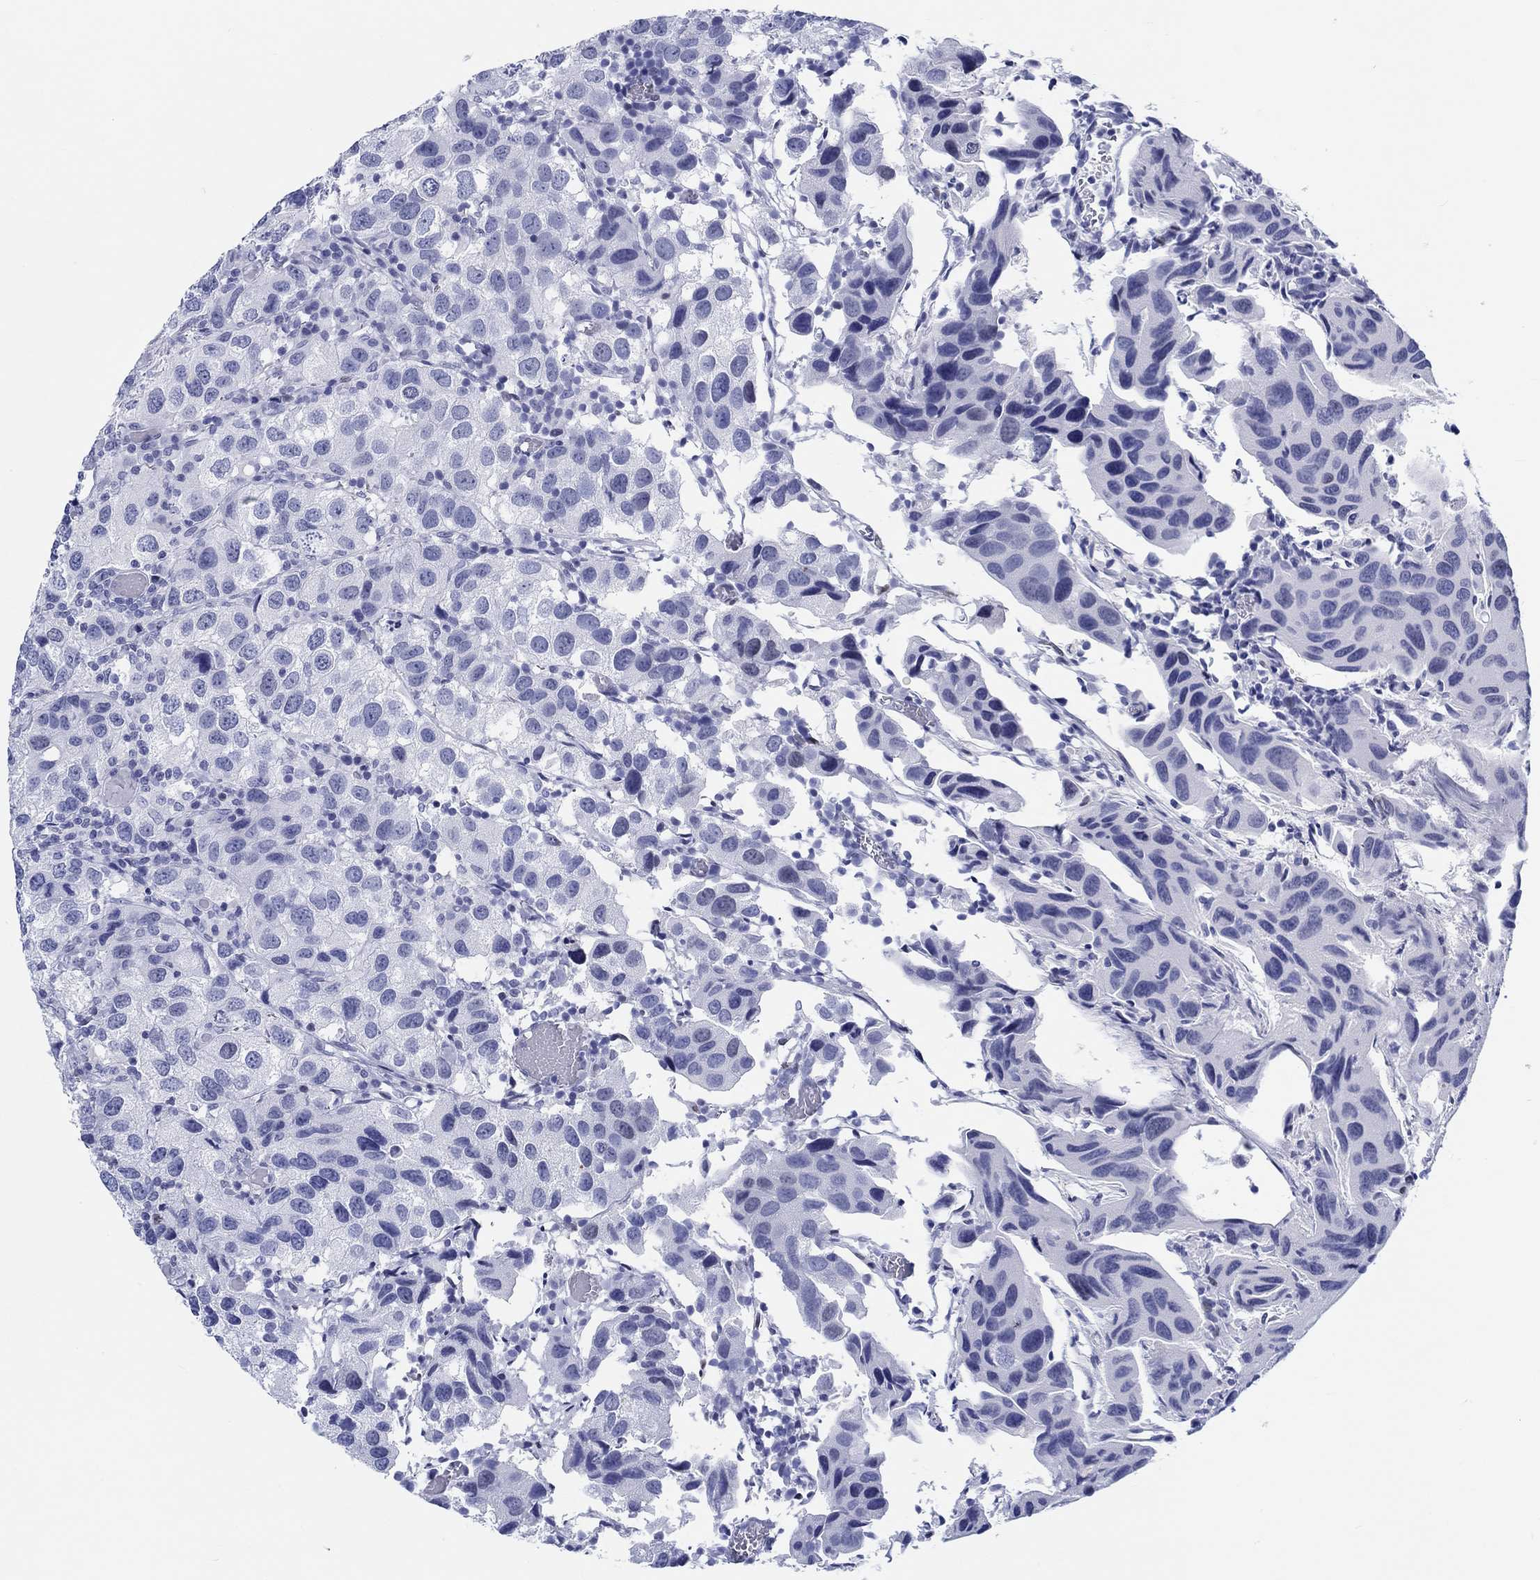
{"staining": {"intensity": "negative", "quantity": "none", "location": "none"}, "tissue": "urothelial cancer", "cell_type": "Tumor cells", "image_type": "cancer", "snomed": [{"axis": "morphology", "description": "Urothelial carcinoma, High grade"}, {"axis": "topography", "description": "Urinary bladder"}], "caption": "The photomicrograph shows no significant positivity in tumor cells of urothelial cancer.", "gene": "H1-1", "patient": {"sex": "male", "age": 79}}